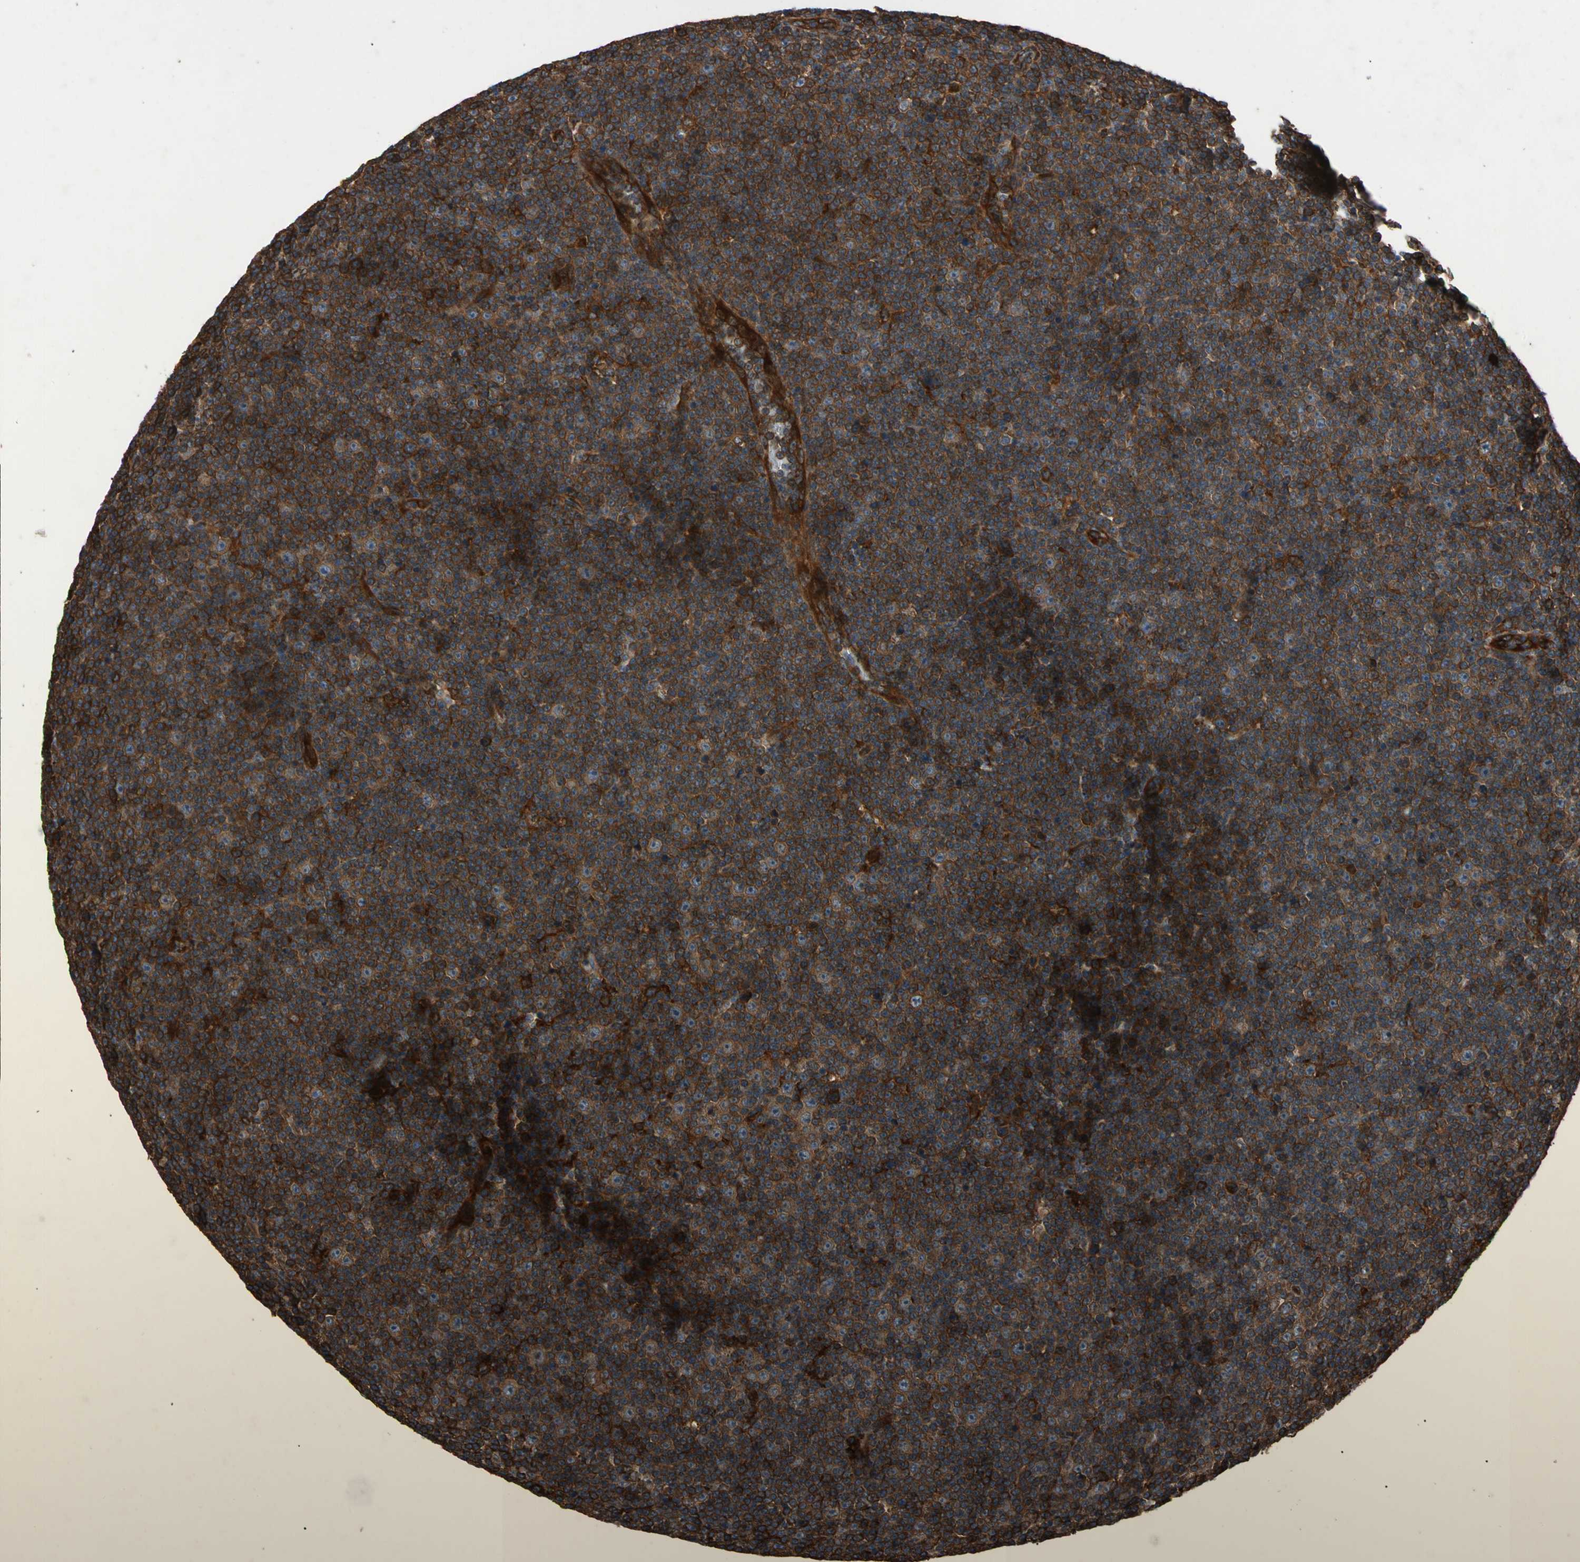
{"staining": {"intensity": "strong", "quantity": ">75%", "location": "cytoplasmic/membranous"}, "tissue": "lymphoma", "cell_type": "Tumor cells", "image_type": "cancer", "snomed": [{"axis": "morphology", "description": "Malignant lymphoma, non-Hodgkin's type, Low grade"}, {"axis": "topography", "description": "Lymph node"}], "caption": "This image reveals immunohistochemistry staining of human low-grade malignant lymphoma, non-Hodgkin's type, with high strong cytoplasmic/membranous staining in approximately >75% of tumor cells.", "gene": "AGBL2", "patient": {"sex": "female", "age": 67}}